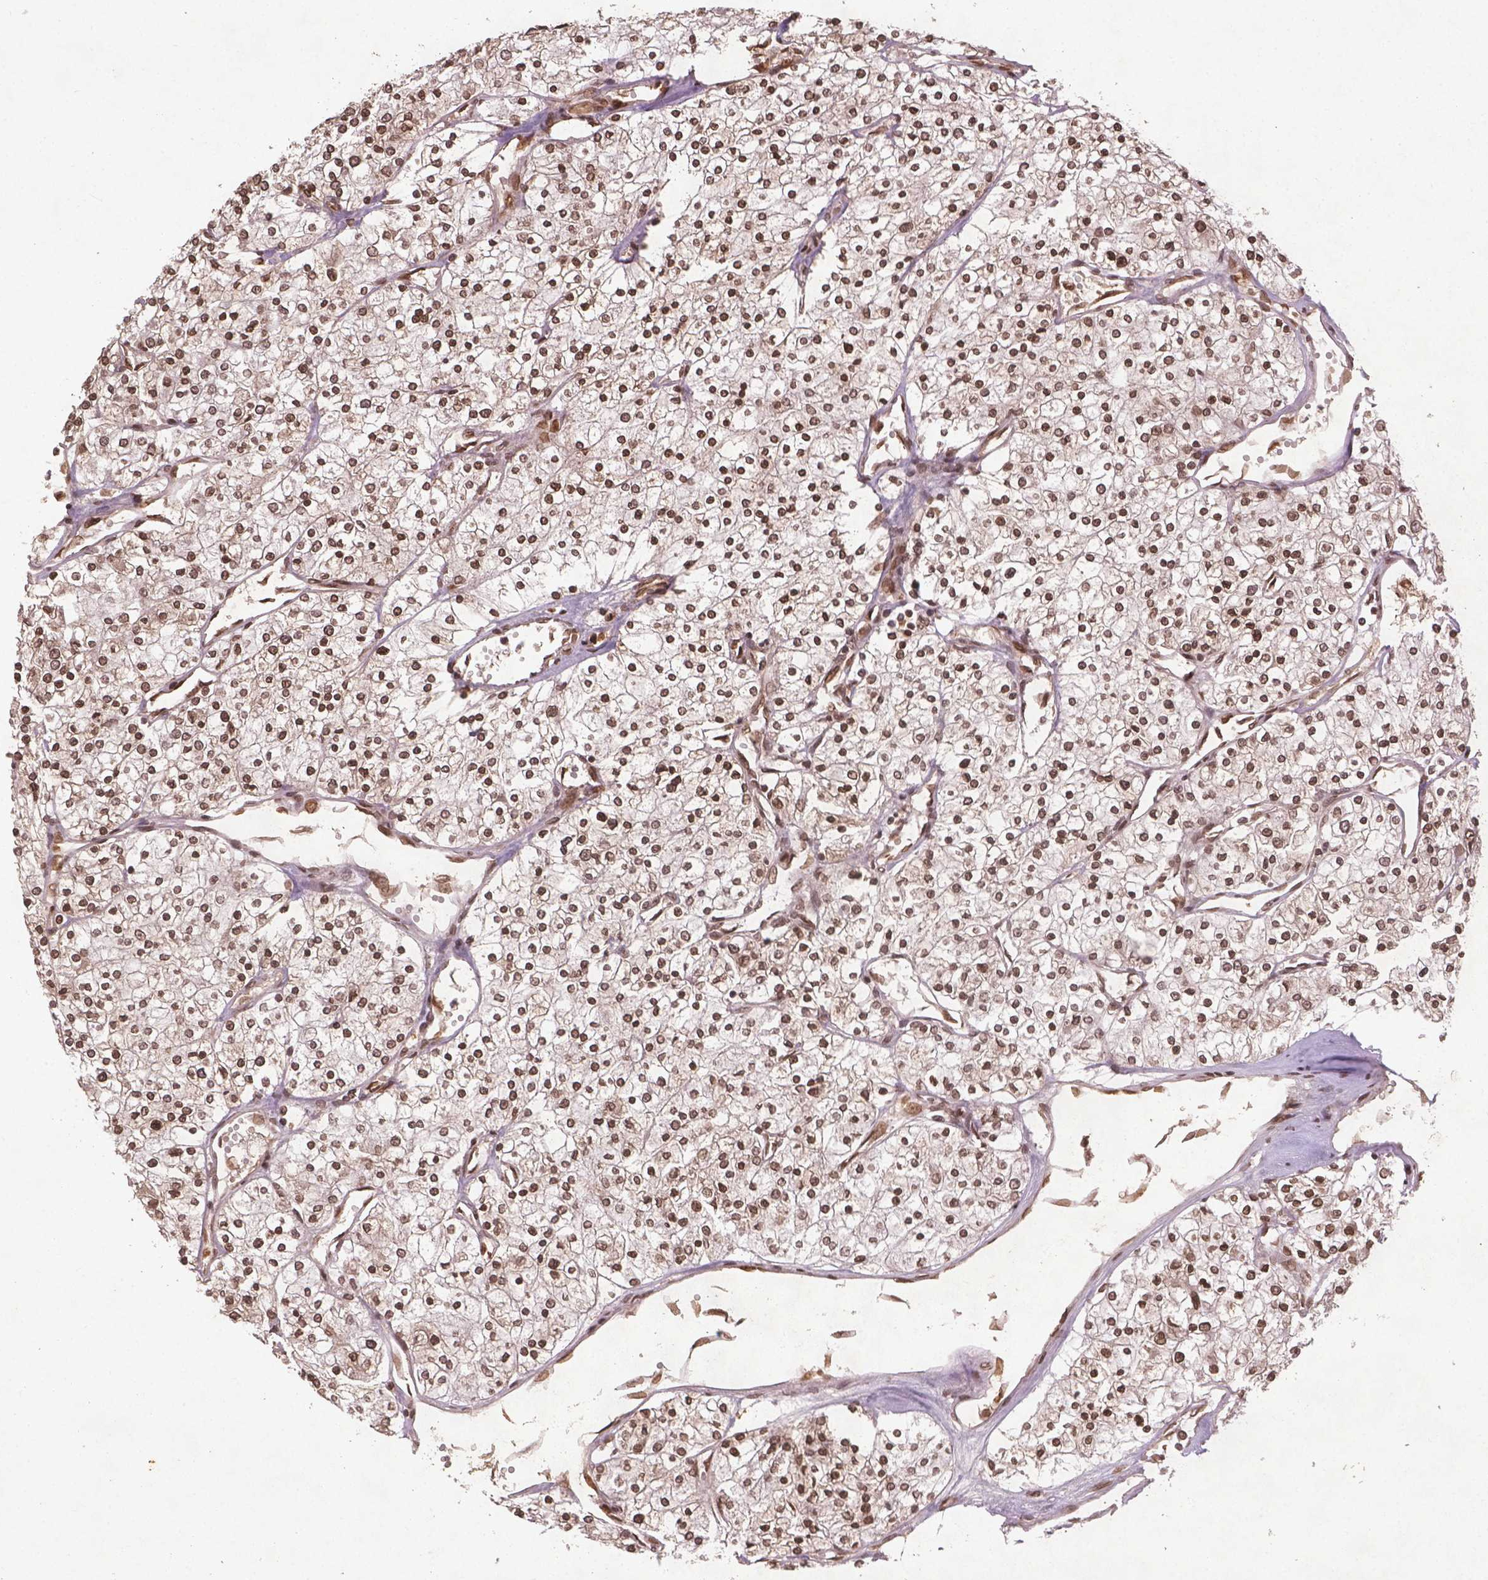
{"staining": {"intensity": "strong", "quantity": ">75%", "location": "nuclear"}, "tissue": "renal cancer", "cell_type": "Tumor cells", "image_type": "cancer", "snomed": [{"axis": "morphology", "description": "Adenocarcinoma, NOS"}, {"axis": "topography", "description": "Kidney"}], "caption": "A high-resolution image shows immunohistochemistry (IHC) staining of adenocarcinoma (renal), which displays strong nuclear expression in about >75% of tumor cells.", "gene": "BANF1", "patient": {"sex": "male", "age": 80}}